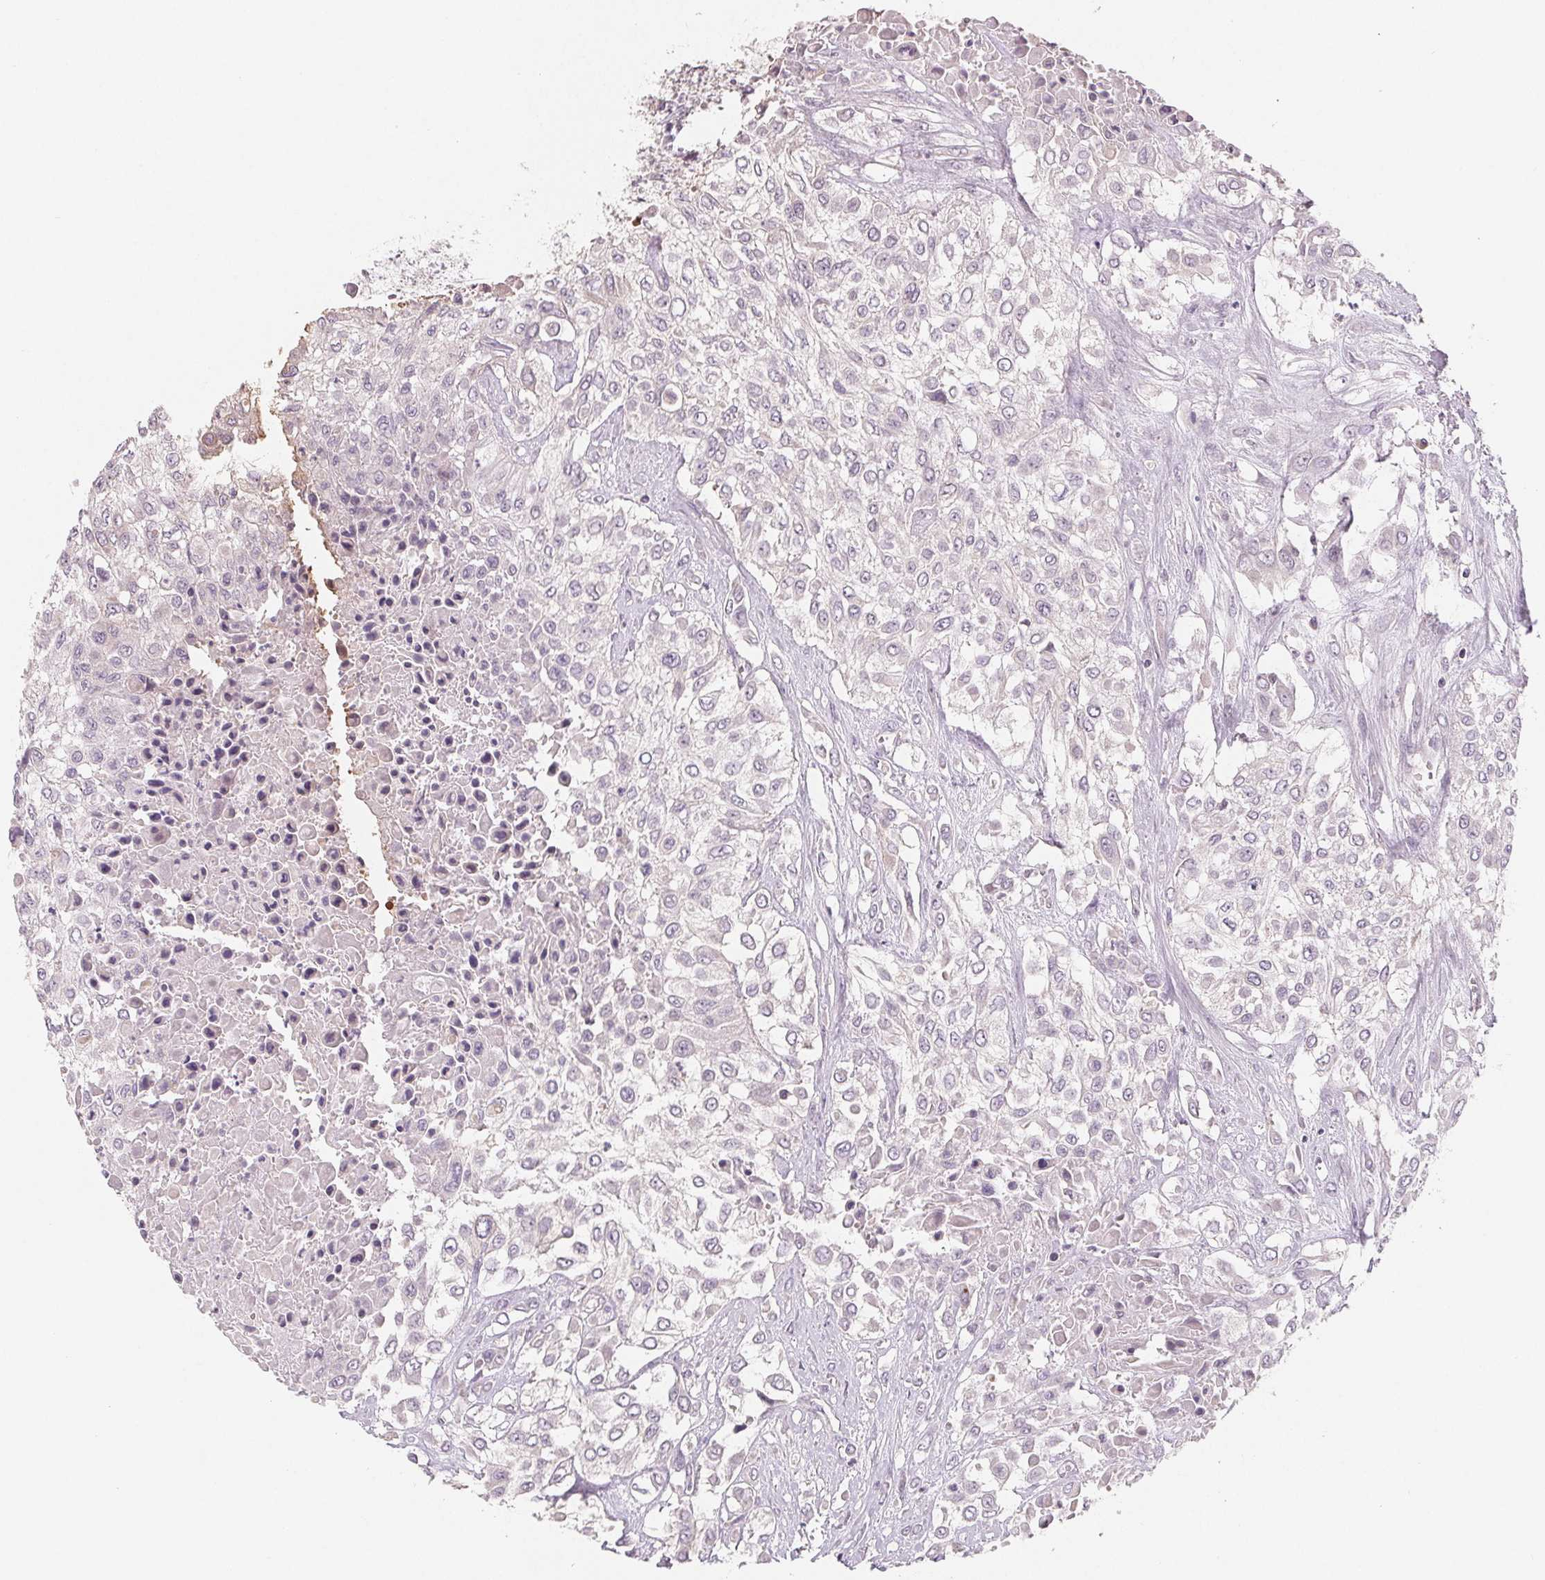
{"staining": {"intensity": "negative", "quantity": "none", "location": "none"}, "tissue": "urothelial cancer", "cell_type": "Tumor cells", "image_type": "cancer", "snomed": [{"axis": "morphology", "description": "Urothelial carcinoma, High grade"}, {"axis": "topography", "description": "Urinary bladder"}], "caption": "The micrograph reveals no staining of tumor cells in urothelial cancer. (DAB IHC visualized using brightfield microscopy, high magnification).", "gene": "AQP8", "patient": {"sex": "male", "age": 57}}